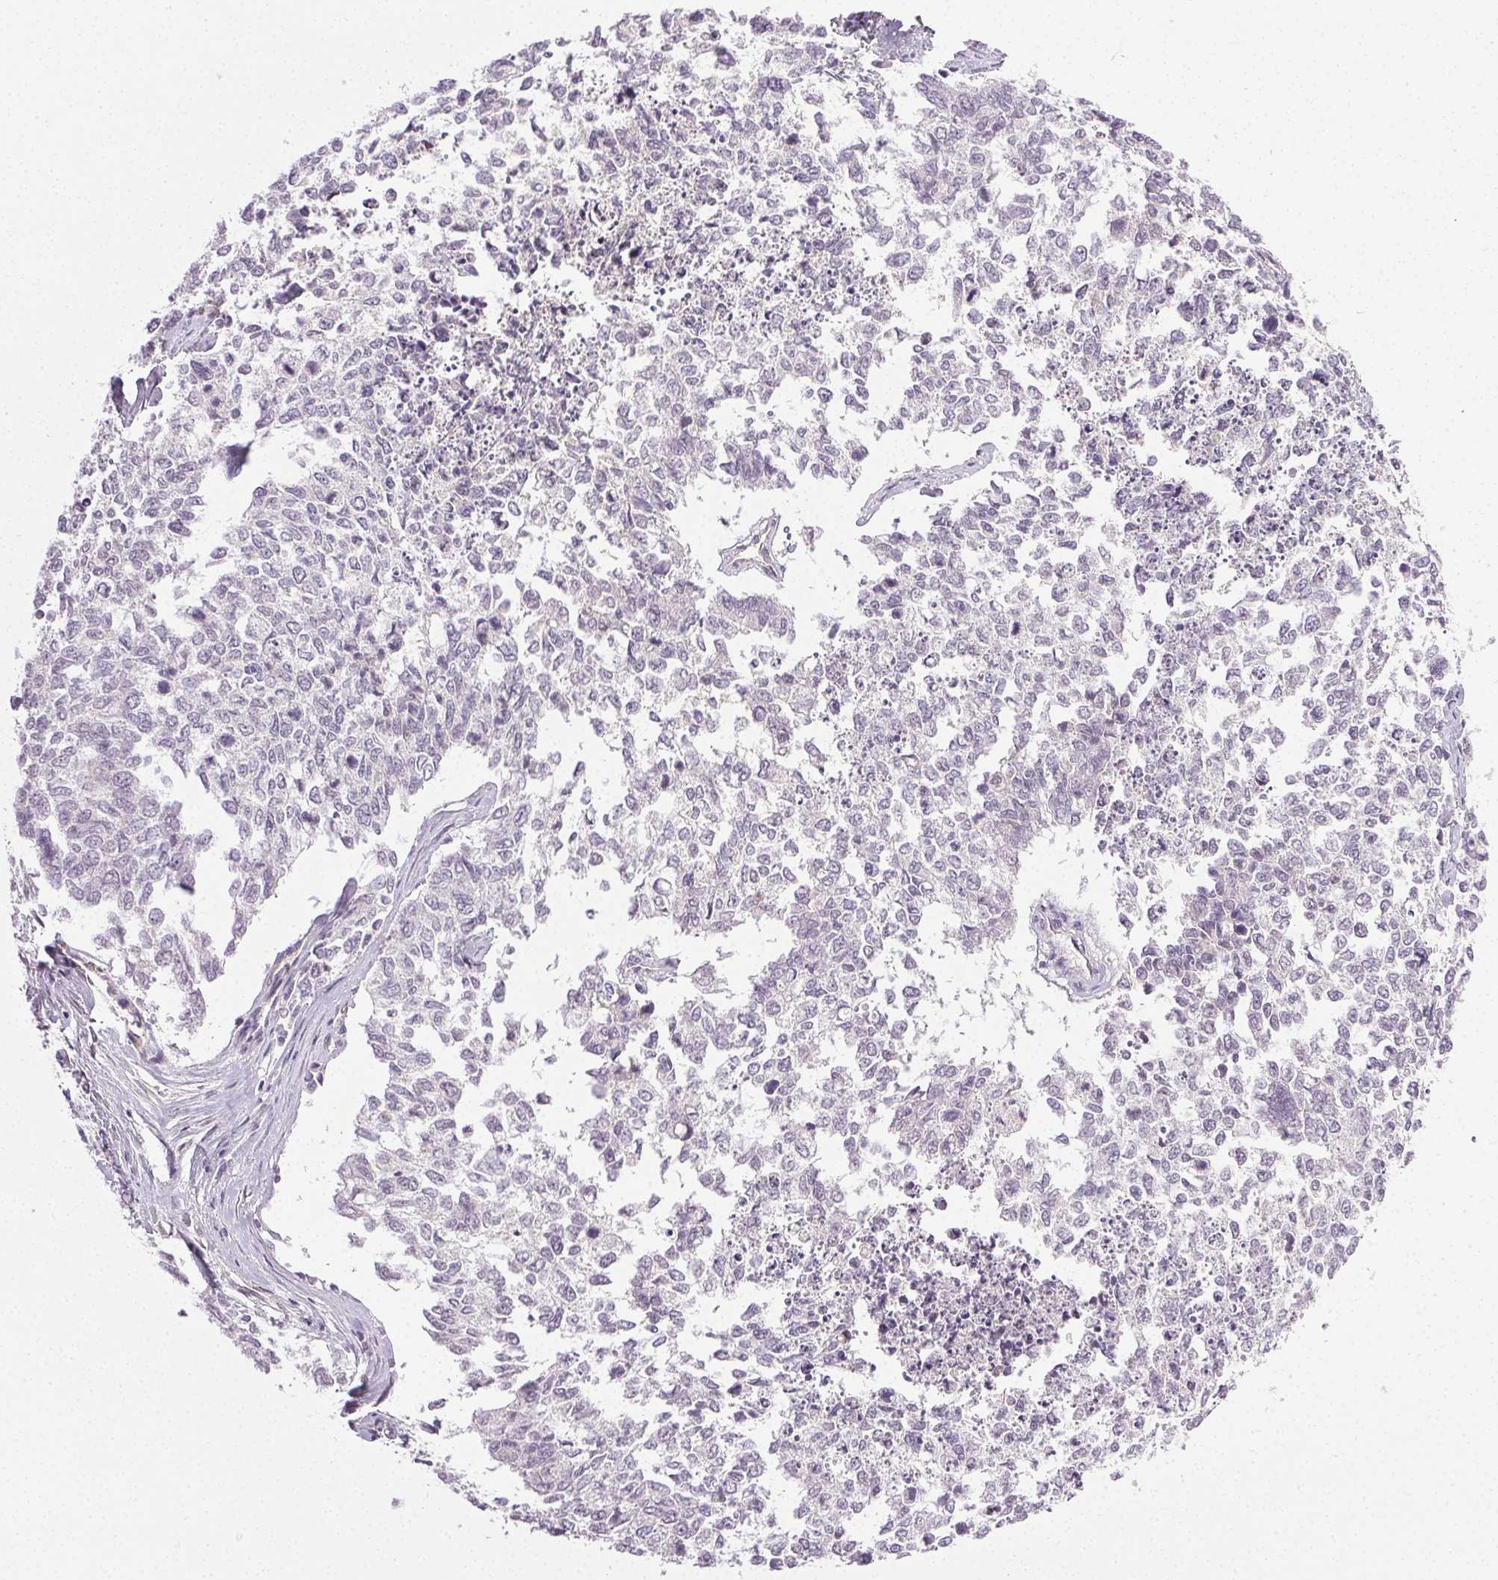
{"staining": {"intensity": "negative", "quantity": "none", "location": "none"}, "tissue": "cervical cancer", "cell_type": "Tumor cells", "image_type": "cancer", "snomed": [{"axis": "morphology", "description": "Adenocarcinoma, NOS"}, {"axis": "topography", "description": "Cervix"}], "caption": "There is no significant expression in tumor cells of cervical cancer.", "gene": "PLCB1", "patient": {"sex": "female", "age": 63}}